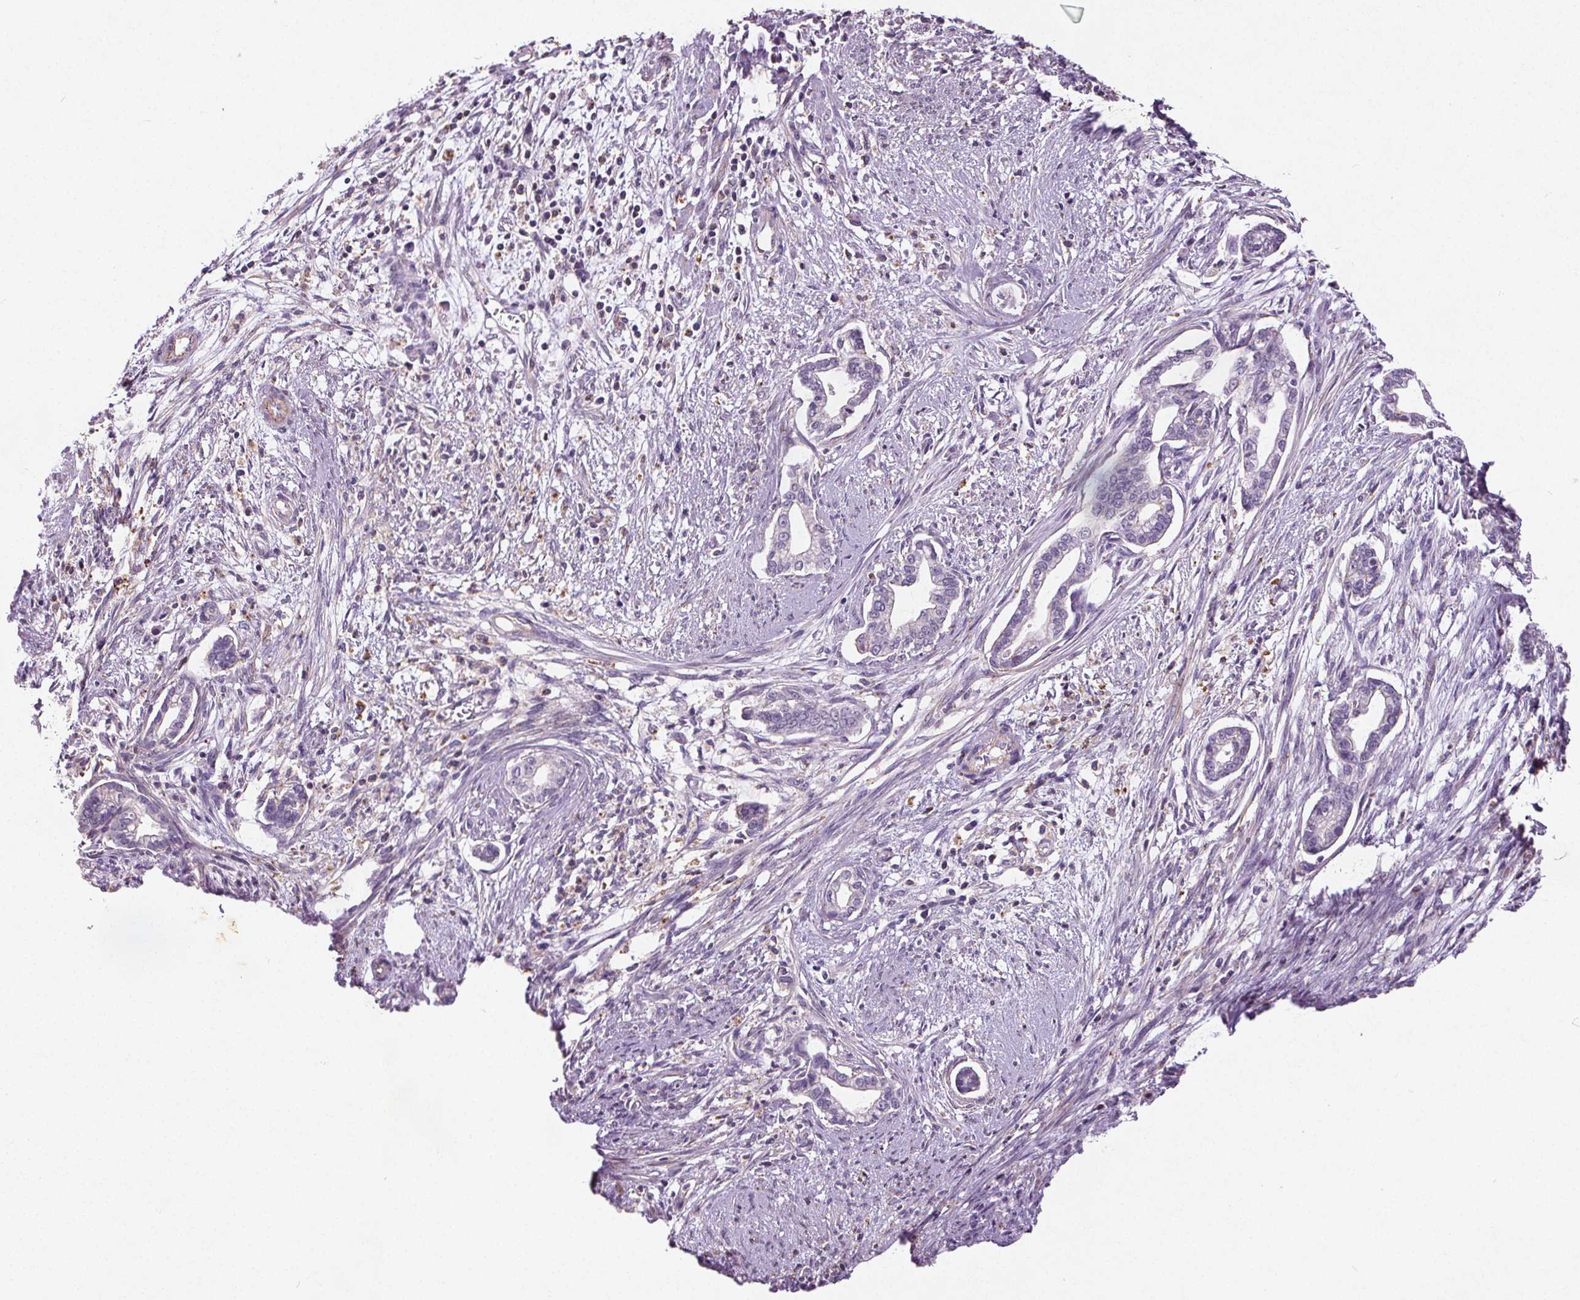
{"staining": {"intensity": "negative", "quantity": "none", "location": "none"}, "tissue": "cervical cancer", "cell_type": "Tumor cells", "image_type": "cancer", "snomed": [{"axis": "morphology", "description": "Adenocarcinoma, NOS"}, {"axis": "topography", "description": "Cervix"}], "caption": "High magnification brightfield microscopy of cervical adenocarcinoma stained with DAB (3,3'-diaminobenzidine) (brown) and counterstained with hematoxylin (blue): tumor cells show no significant positivity.", "gene": "C19orf84", "patient": {"sex": "female", "age": 62}}